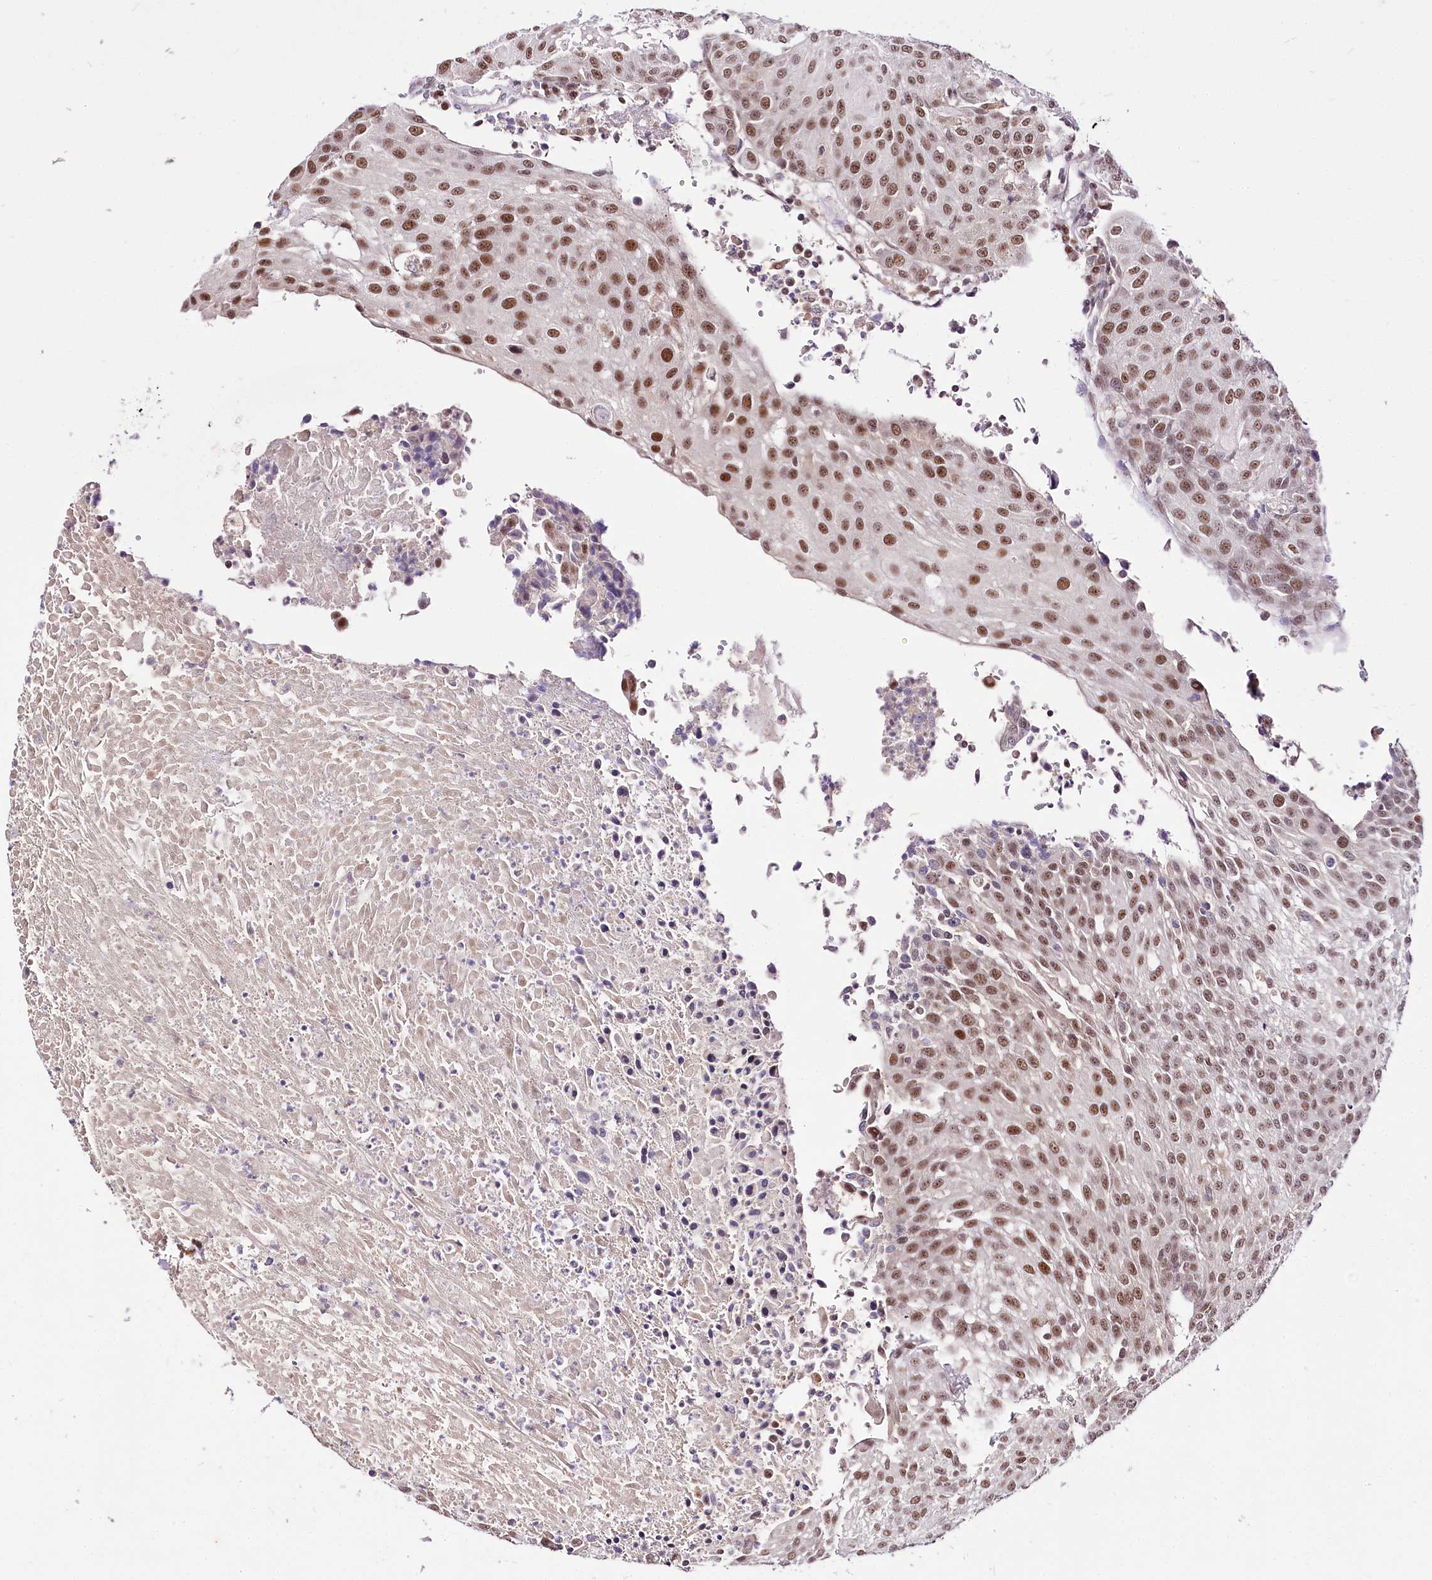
{"staining": {"intensity": "moderate", "quantity": ">75%", "location": "nuclear"}, "tissue": "urothelial cancer", "cell_type": "Tumor cells", "image_type": "cancer", "snomed": [{"axis": "morphology", "description": "Urothelial carcinoma, High grade"}, {"axis": "topography", "description": "Urinary bladder"}], "caption": "Urothelial cancer stained with IHC exhibits moderate nuclear positivity in about >75% of tumor cells.", "gene": "POLA2", "patient": {"sex": "female", "age": 85}}